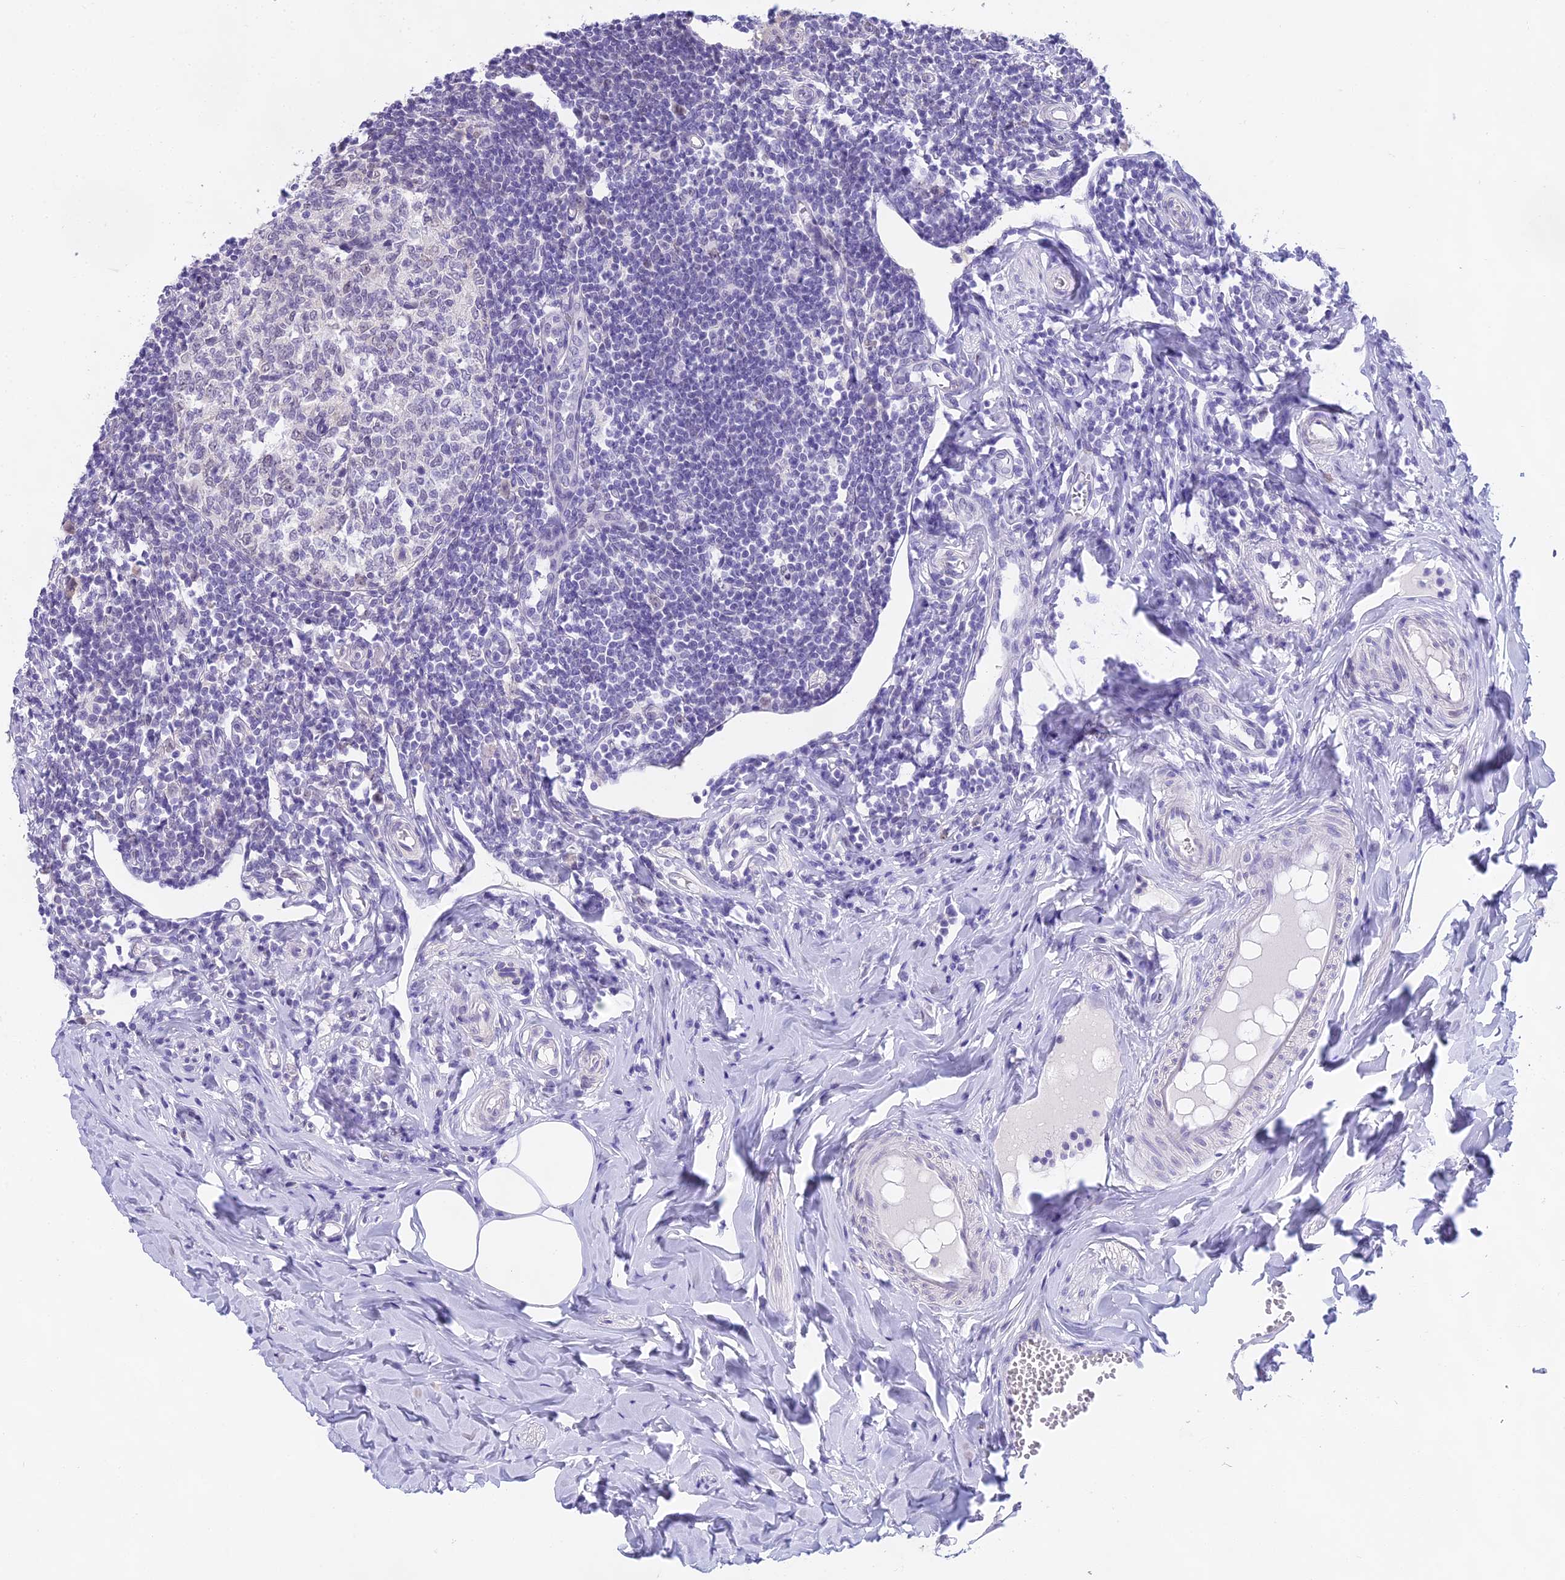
{"staining": {"intensity": "negative", "quantity": "none", "location": "none"}, "tissue": "appendix", "cell_type": "Glandular cells", "image_type": "normal", "snomed": [{"axis": "morphology", "description": "Normal tissue, NOS"}, {"axis": "topography", "description": "Appendix"}], "caption": "High magnification brightfield microscopy of unremarkable appendix stained with DAB (3,3'-diaminobenzidine) (brown) and counterstained with hematoxylin (blue): glandular cells show no significant positivity. (IHC, brightfield microscopy, high magnification).", "gene": "MAT2A", "patient": {"sex": "female", "age": 33}}